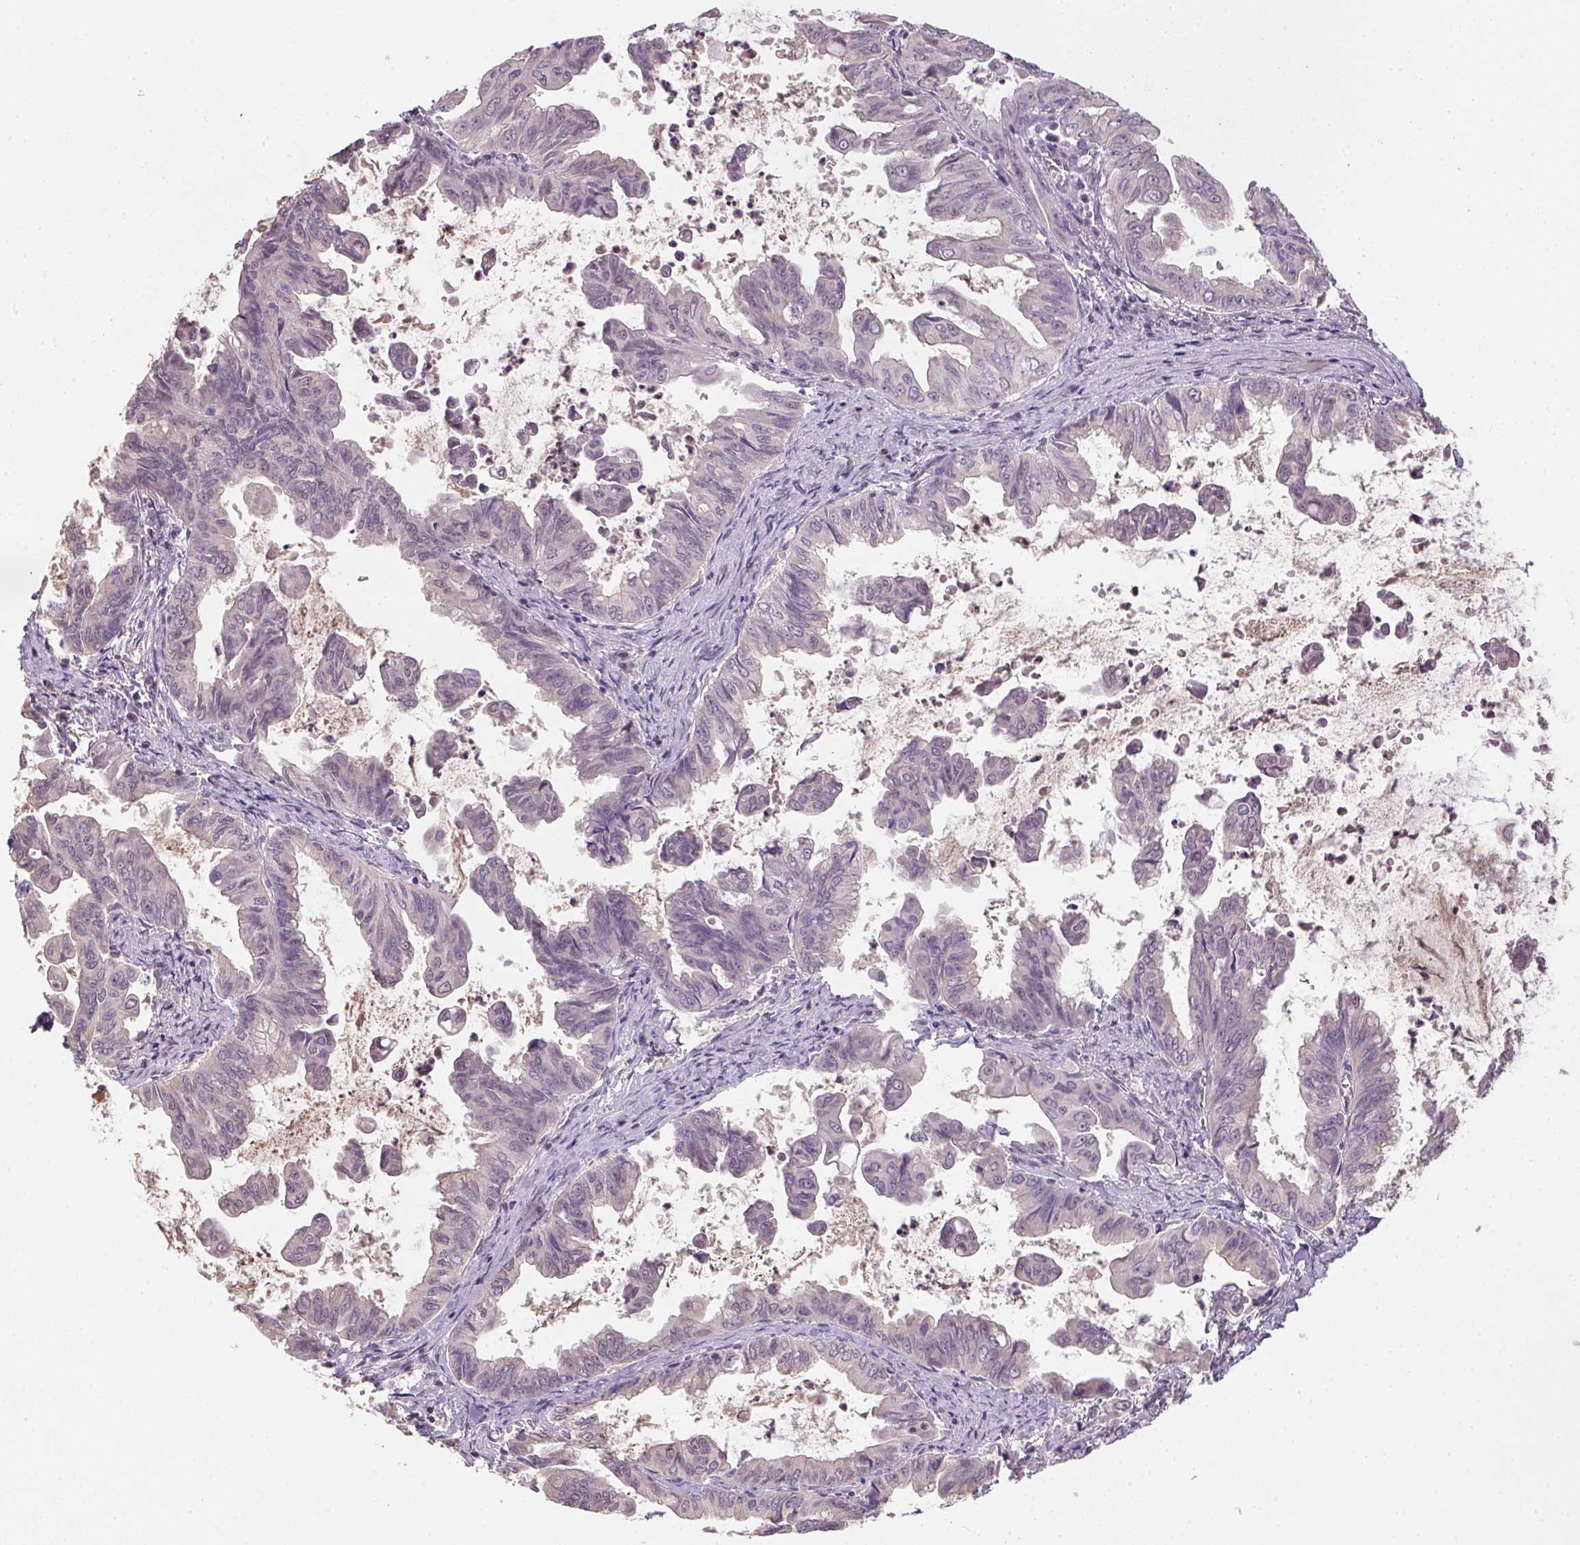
{"staining": {"intensity": "negative", "quantity": "none", "location": "none"}, "tissue": "stomach cancer", "cell_type": "Tumor cells", "image_type": "cancer", "snomed": [{"axis": "morphology", "description": "Adenocarcinoma, NOS"}, {"axis": "topography", "description": "Stomach, upper"}], "caption": "Immunohistochemistry (IHC) histopathology image of human stomach adenocarcinoma stained for a protein (brown), which exhibits no positivity in tumor cells.", "gene": "ALDH8A1", "patient": {"sex": "male", "age": 80}}